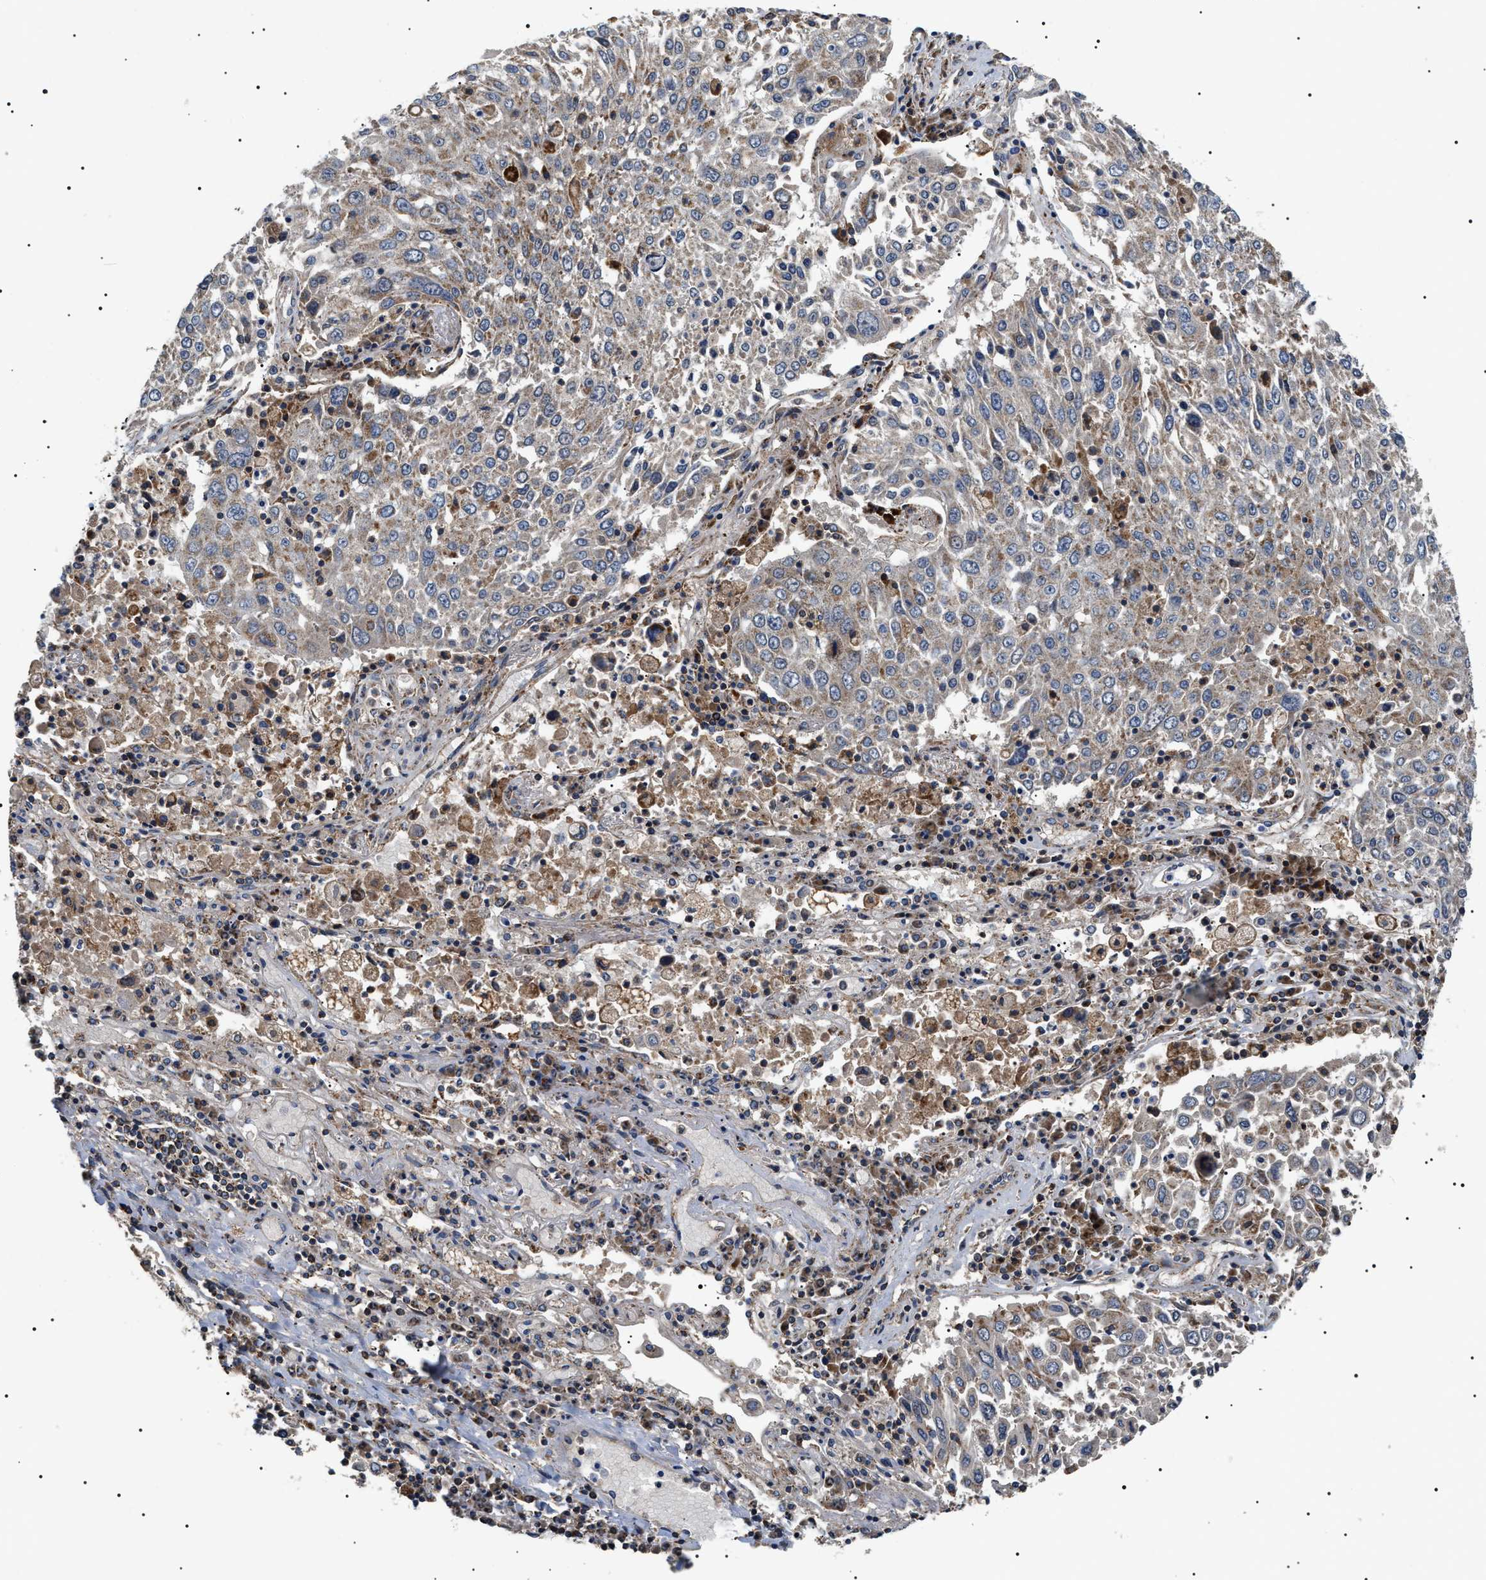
{"staining": {"intensity": "weak", "quantity": "<25%", "location": "cytoplasmic/membranous"}, "tissue": "lung cancer", "cell_type": "Tumor cells", "image_type": "cancer", "snomed": [{"axis": "morphology", "description": "Squamous cell carcinoma, NOS"}, {"axis": "topography", "description": "Lung"}], "caption": "Immunohistochemical staining of human lung cancer displays no significant positivity in tumor cells.", "gene": "OXSM", "patient": {"sex": "male", "age": 65}}